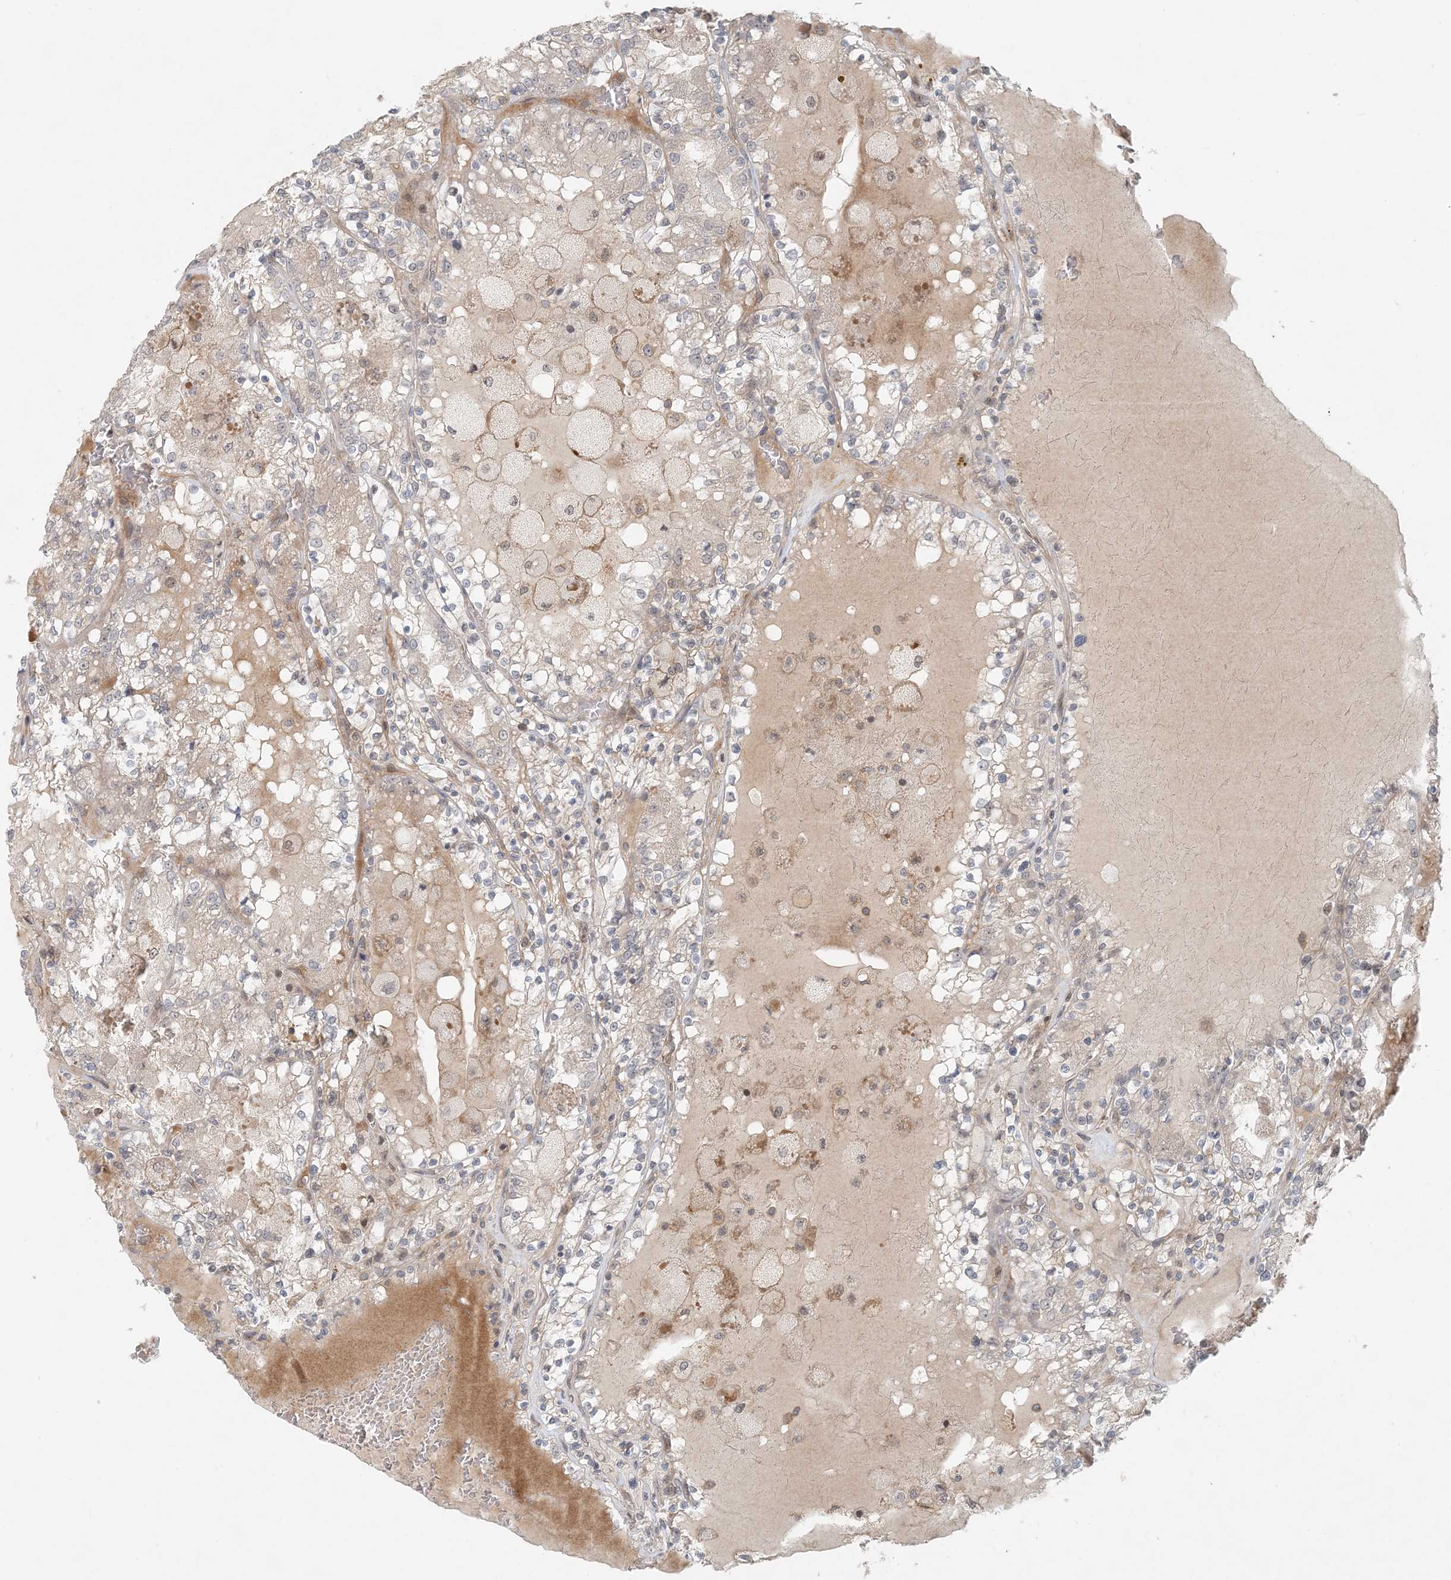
{"staining": {"intensity": "negative", "quantity": "none", "location": "none"}, "tissue": "renal cancer", "cell_type": "Tumor cells", "image_type": "cancer", "snomed": [{"axis": "morphology", "description": "Adenocarcinoma, NOS"}, {"axis": "topography", "description": "Kidney"}], "caption": "Immunohistochemistry (IHC) photomicrograph of renal adenocarcinoma stained for a protein (brown), which displays no expression in tumor cells.", "gene": "OBI1", "patient": {"sex": "female", "age": 56}}